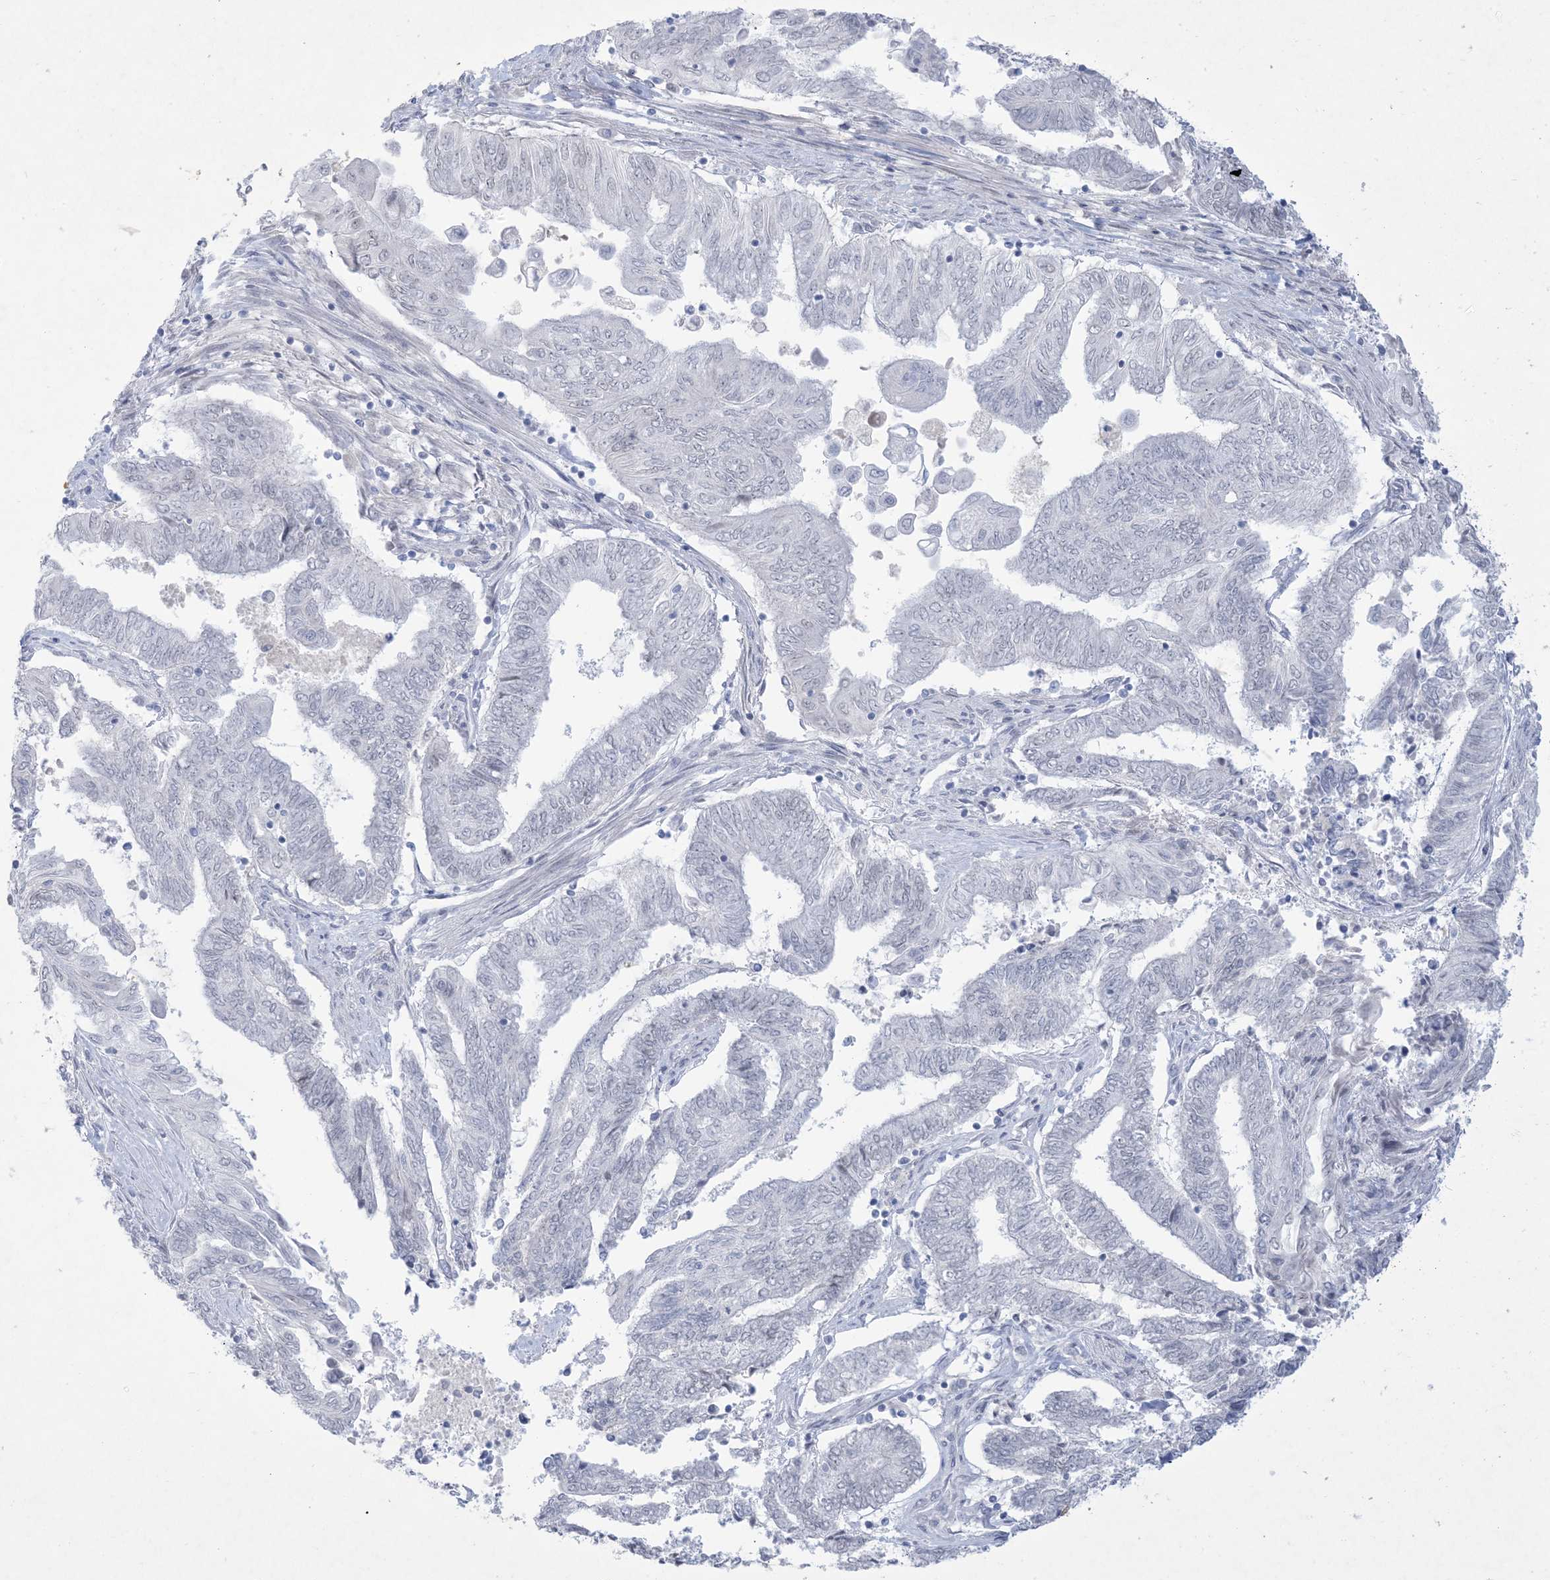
{"staining": {"intensity": "negative", "quantity": "none", "location": "none"}, "tissue": "endometrial cancer", "cell_type": "Tumor cells", "image_type": "cancer", "snomed": [{"axis": "morphology", "description": "Adenocarcinoma, NOS"}, {"axis": "topography", "description": "Uterus"}, {"axis": "topography", "description": "Endometrium"}], "caption": "DAB (3,3'-diaminobenzidine) immunohistochemical staining of human adenocarcinoma (endometrial) exhibits no significant expression in tumor cells. (DAB (3,3'-diaminobenzidine) immunohistochemistry with hematoxylin counter stain).", "gene": "HOMEZ", "patient": {"sex": "female", "age": 70}}